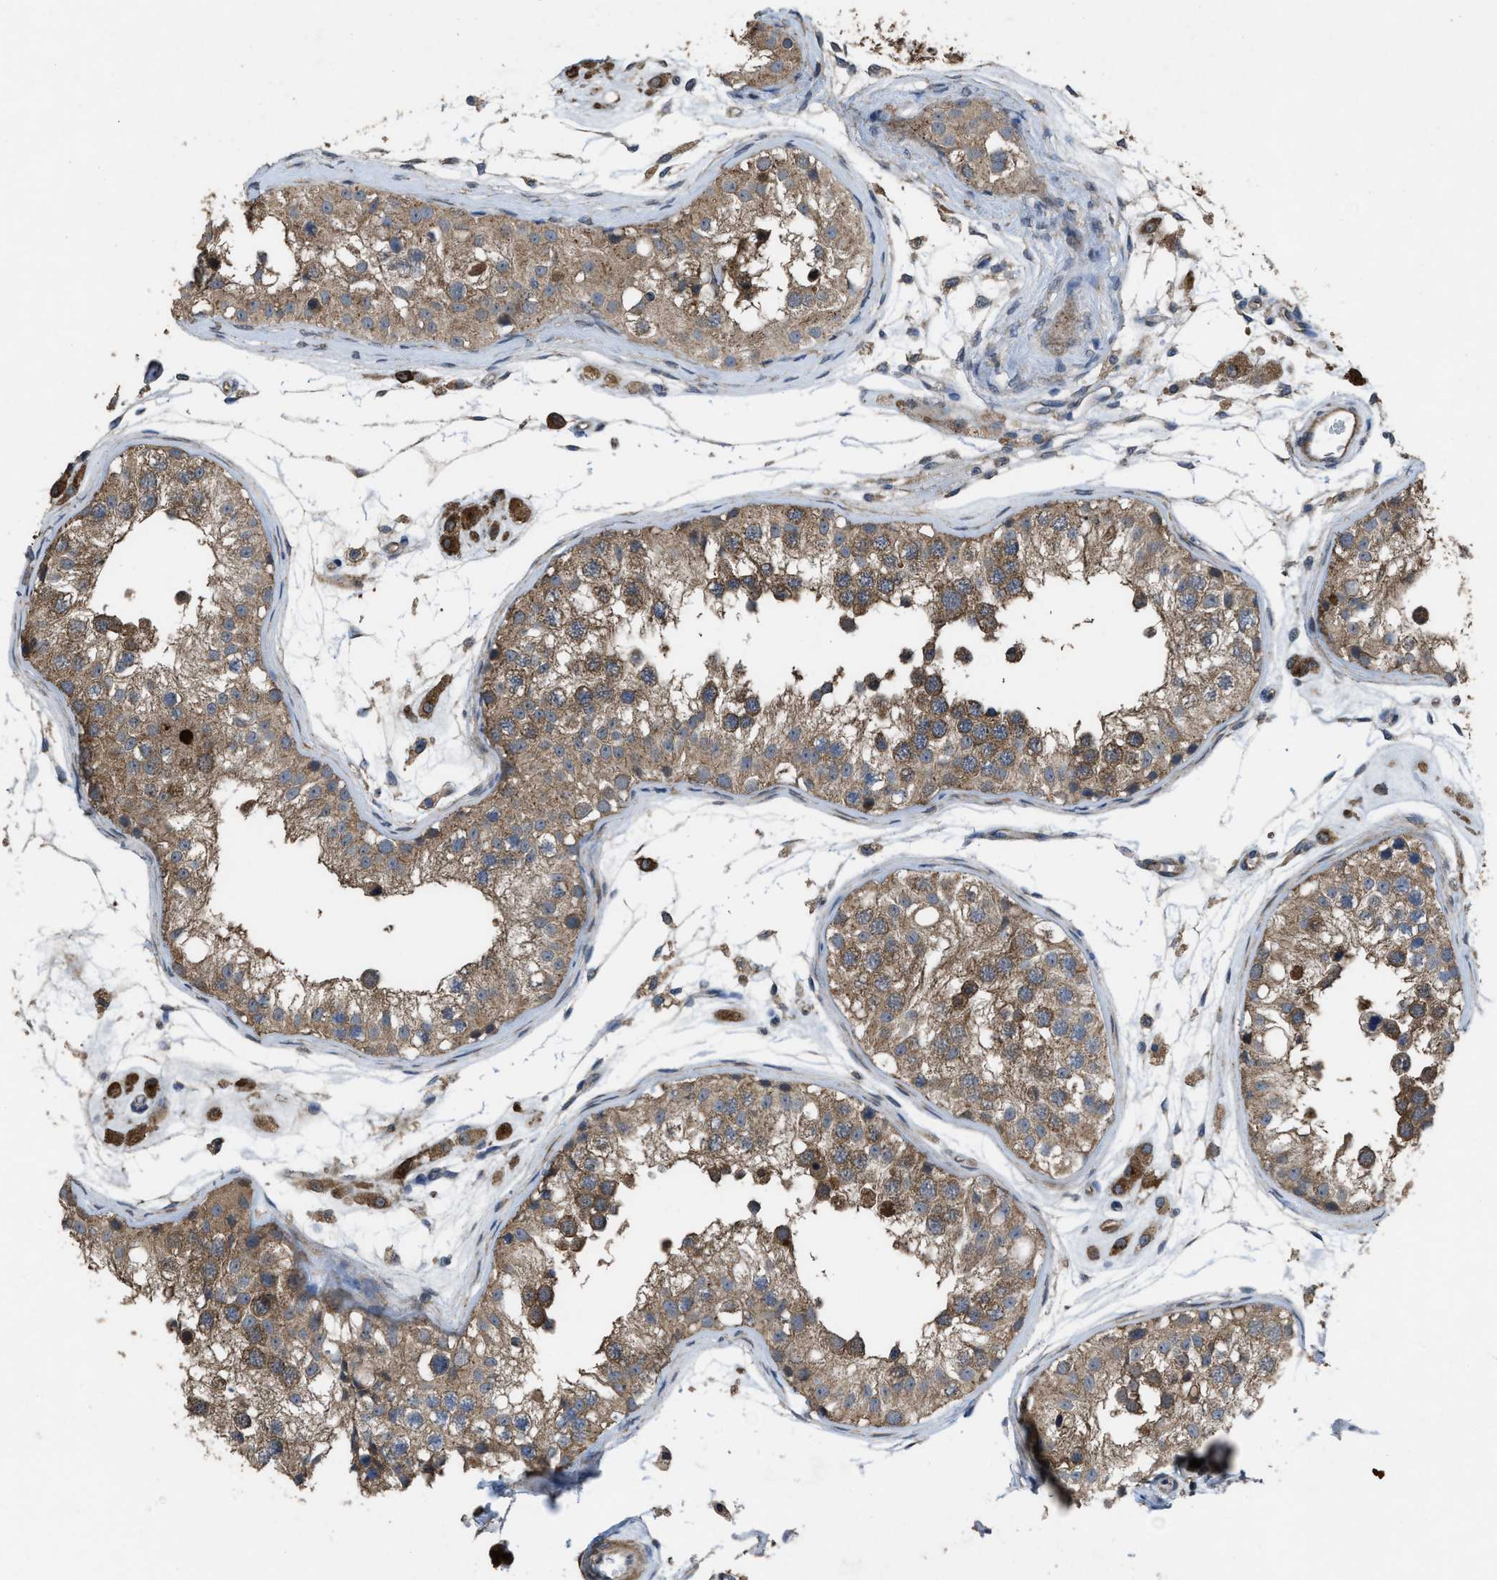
{"staining": {"intensity": "moderate", "quantity": ">75%", "location": "cytoplasmic/membranous"}, "tissue": "testis", "cell_type": "Cells in seminiferous ducts", "image_type": "normal", "snomed": [{"axis": "morphology", "description": "Normal tissue, NOS"}, {"axis": "morphology", "description": "Adenocarcinoma, metastatic, NOS"}, {"axis": "topography", "description": "Testis"}], "caption": "A brown stain labels moderate cytoplasmic/membranous staining of a protein in cells in seminiferous ducts of benign testis. (Brightfield microscopy of DAB IHC at high magnification).", "gene": "ARL6", "patient": {"sex": "male", "age": 26}}